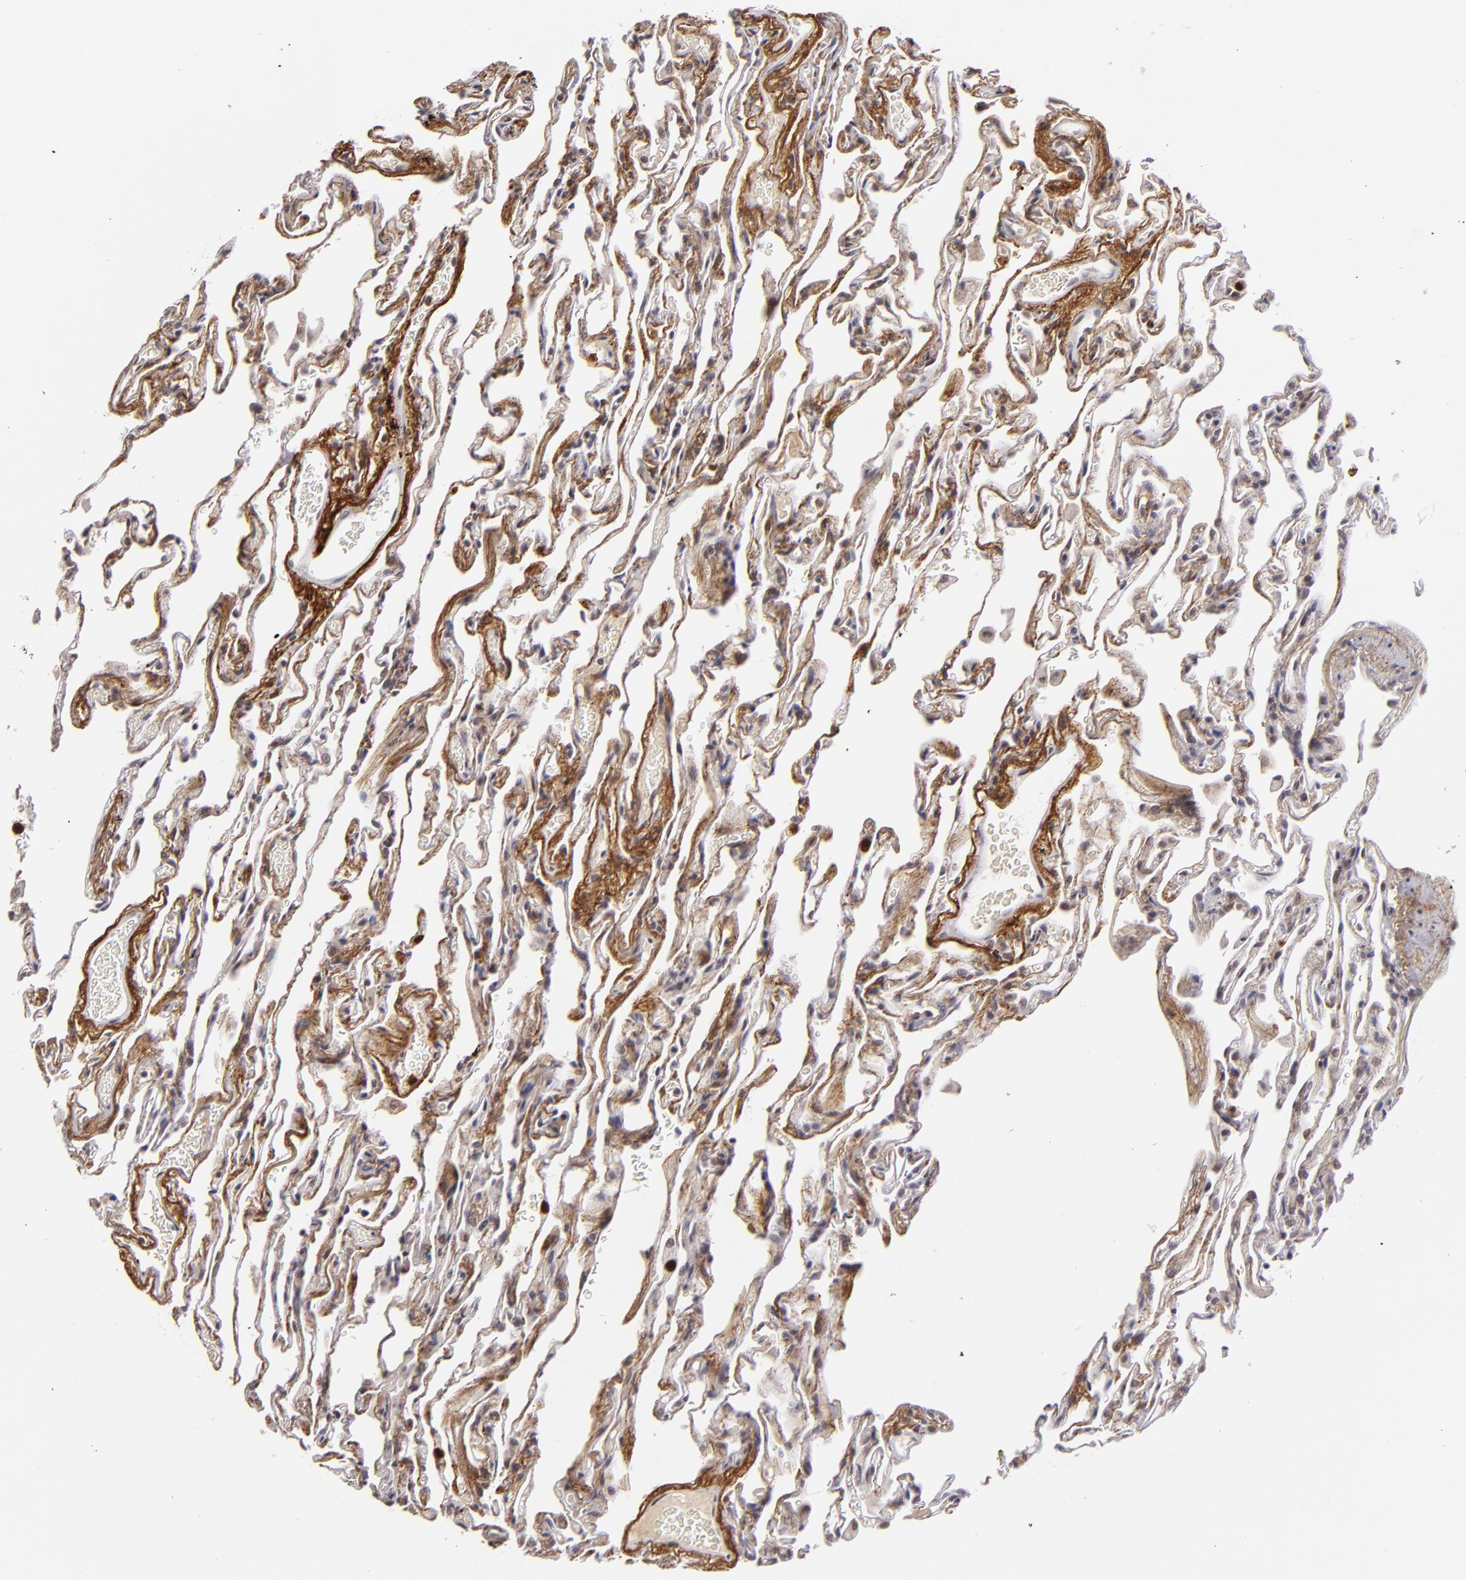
{"staining": {"intensity": "negative", "quantity": "none", "location": "none"}, "tissue": "lung", "cell_type": "Alveolar cells", "image_type": "normal", "snomed": [{"axis": "morphology", "description": "Normal tissue, NOS"}, {"axis": "morphology", "description": "Inflammation, NOS"}, {"axis": "topography", "description": "Lung"}], "caption": "Immunohistochemistry (IHC) micrograph of benign lung: human lung stained with DAB shows no significant protein staining in alveolar cells.", "gene": "RXRG", "patient": {"sex": "male", "age": 69}}